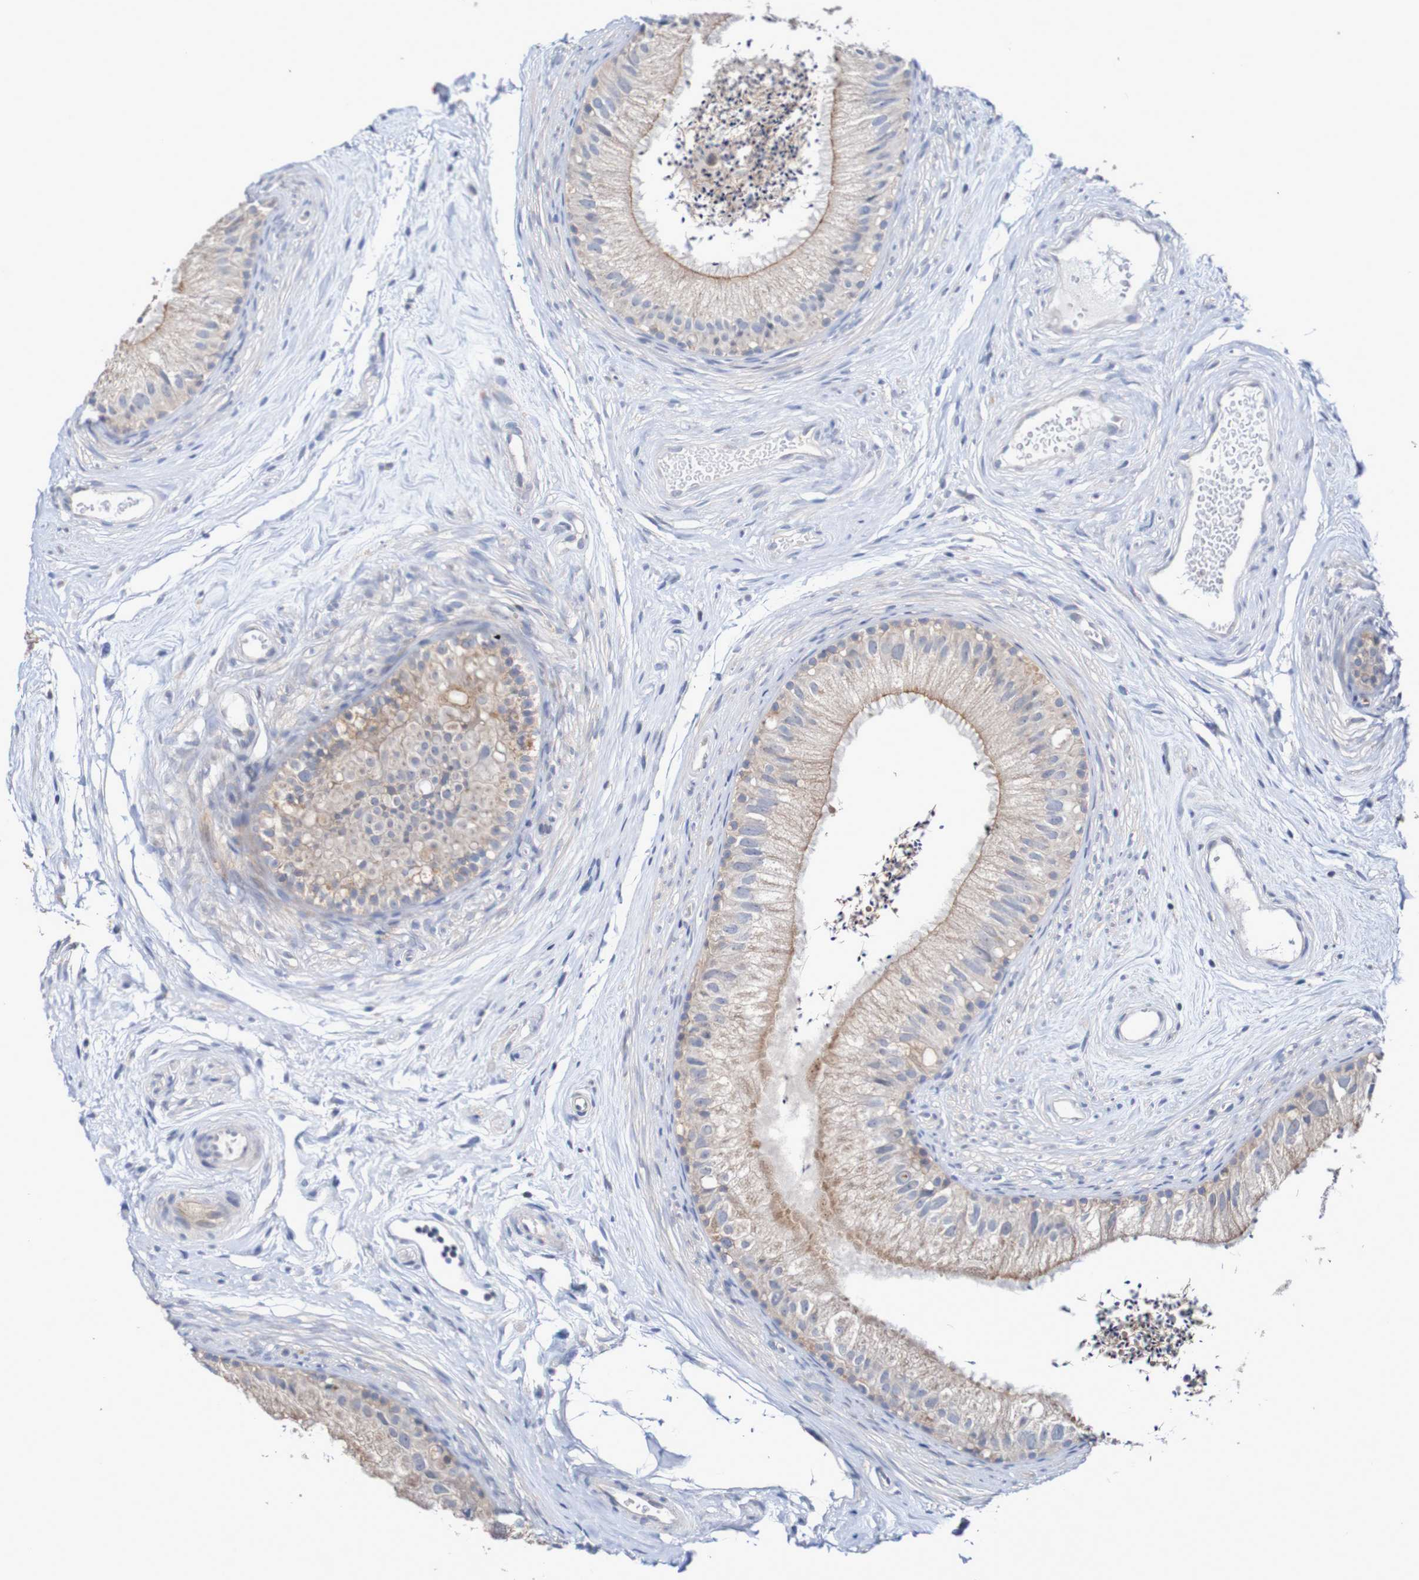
{"staining": {"intensity": "moderate", "quantity": "25%-75%", "location": "cytoplasmic/membranous"}, "tissue": "epididymis", "cell_type": "Glandular cells", "image_type": "normal", "snomed": [{"axis": "morphology", "description": "Normal tissue, NOS"}, {"axis": "topography", "description": "Epididymis"}], "caption": "Normal epididymis demonstrates moderate cytoplasmic/membranous positivity in approximately 25%-75% of glandular cells, visualized by immunohistochemistry.", "gene": "C3orf18", "patient": {"sex": "male", "age": 56}}